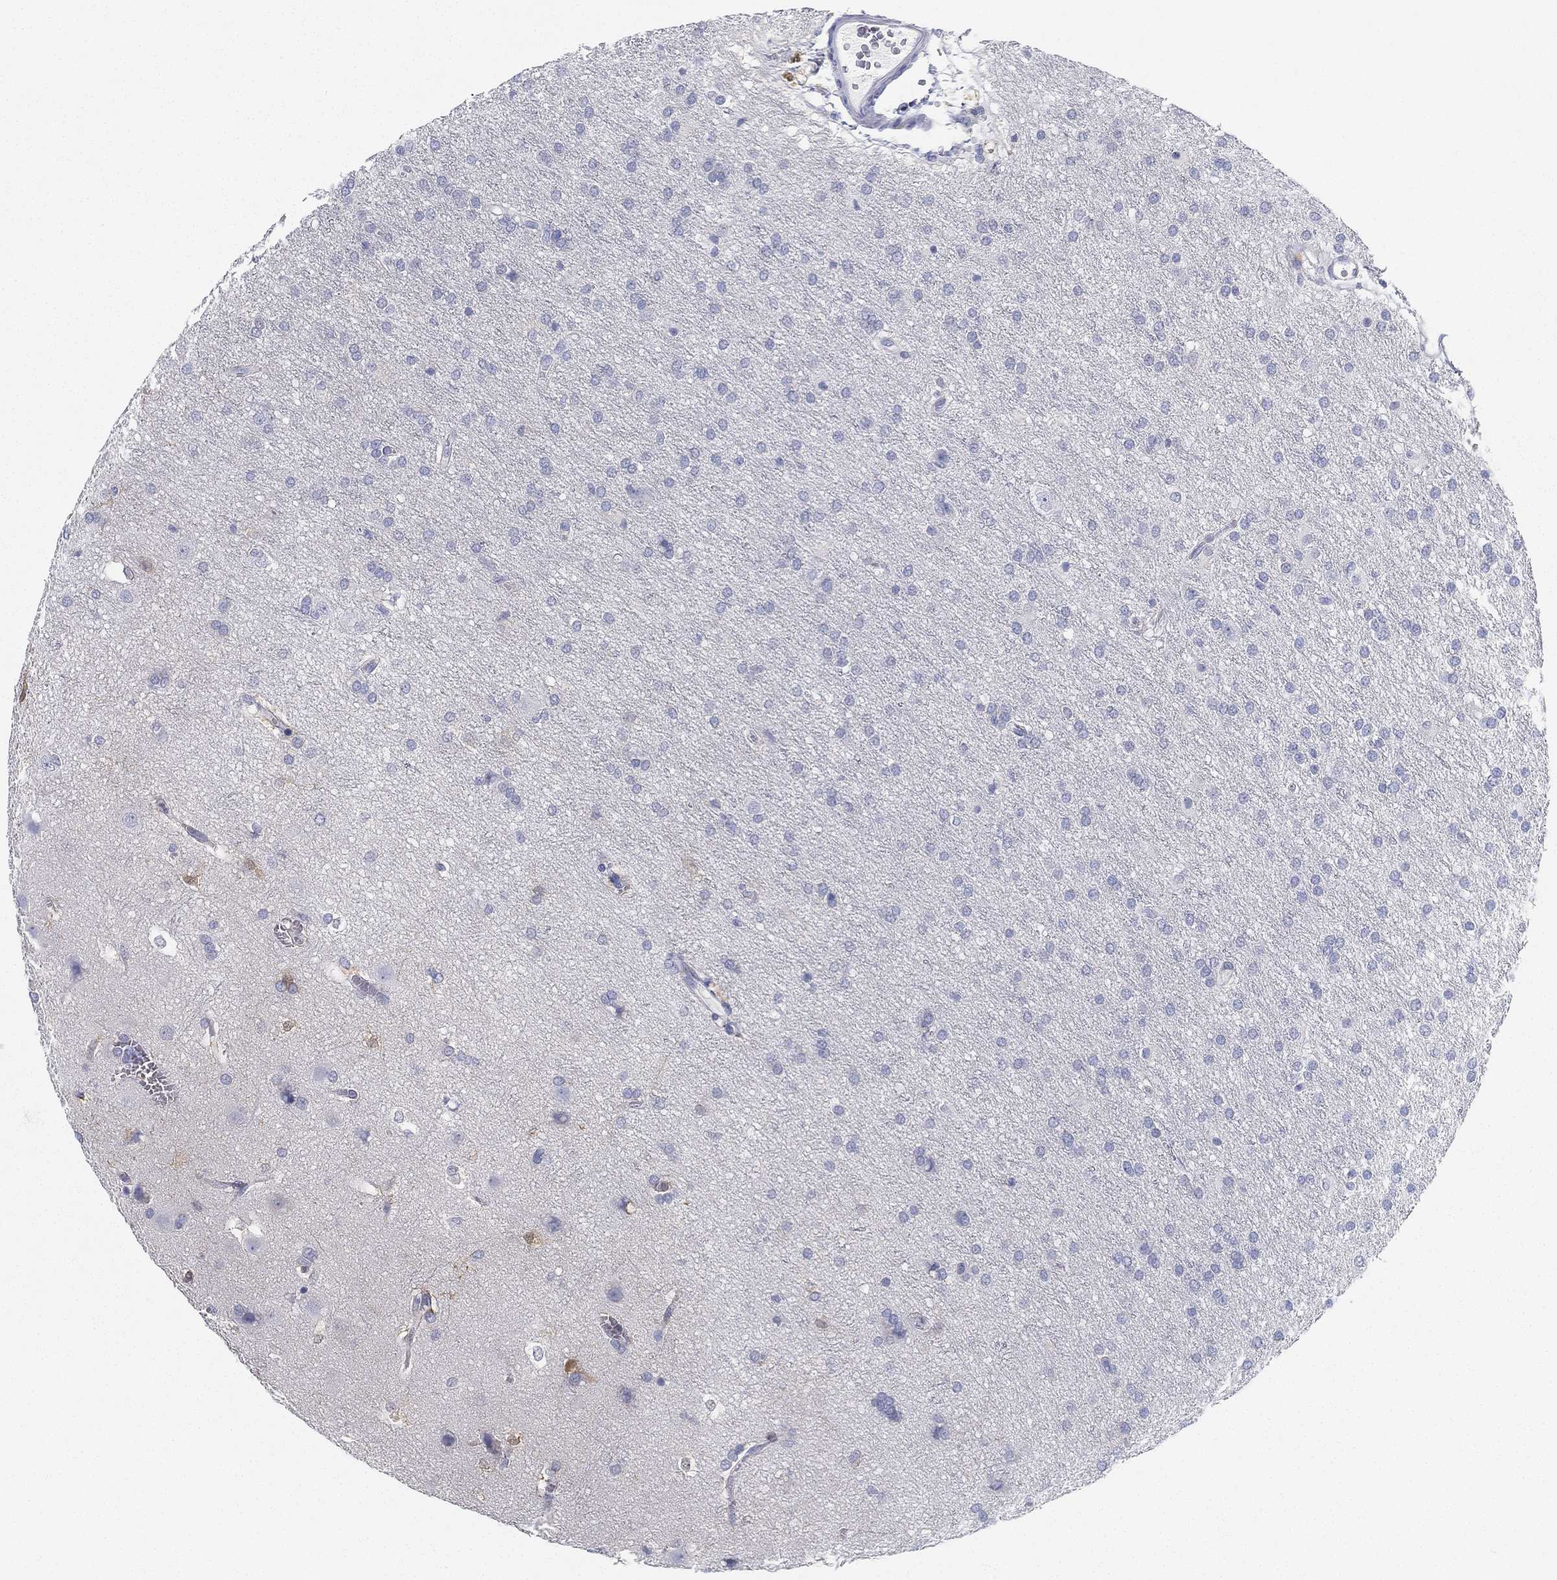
{"staining": {"intensity": "negative", "quantity": "none", "location": "none"}, "tissue": "glioma", "cell_type": "Tumor cells", "image_type": "cancer", "snomed": [{"axis": "morphology", "description": "Glioma, malignant, Low grade"}, {"axis": "topography", "description": "Brain"}], "caption": "Tumor cells show no significant protein staining in glioma. (DAB (3,3'-diaminobenzidine) immunohistochemistry visualized using brightfield microscopy, high magnification).", "gene": "GPR61", "patient": {"sex": "female", "age": 32}}